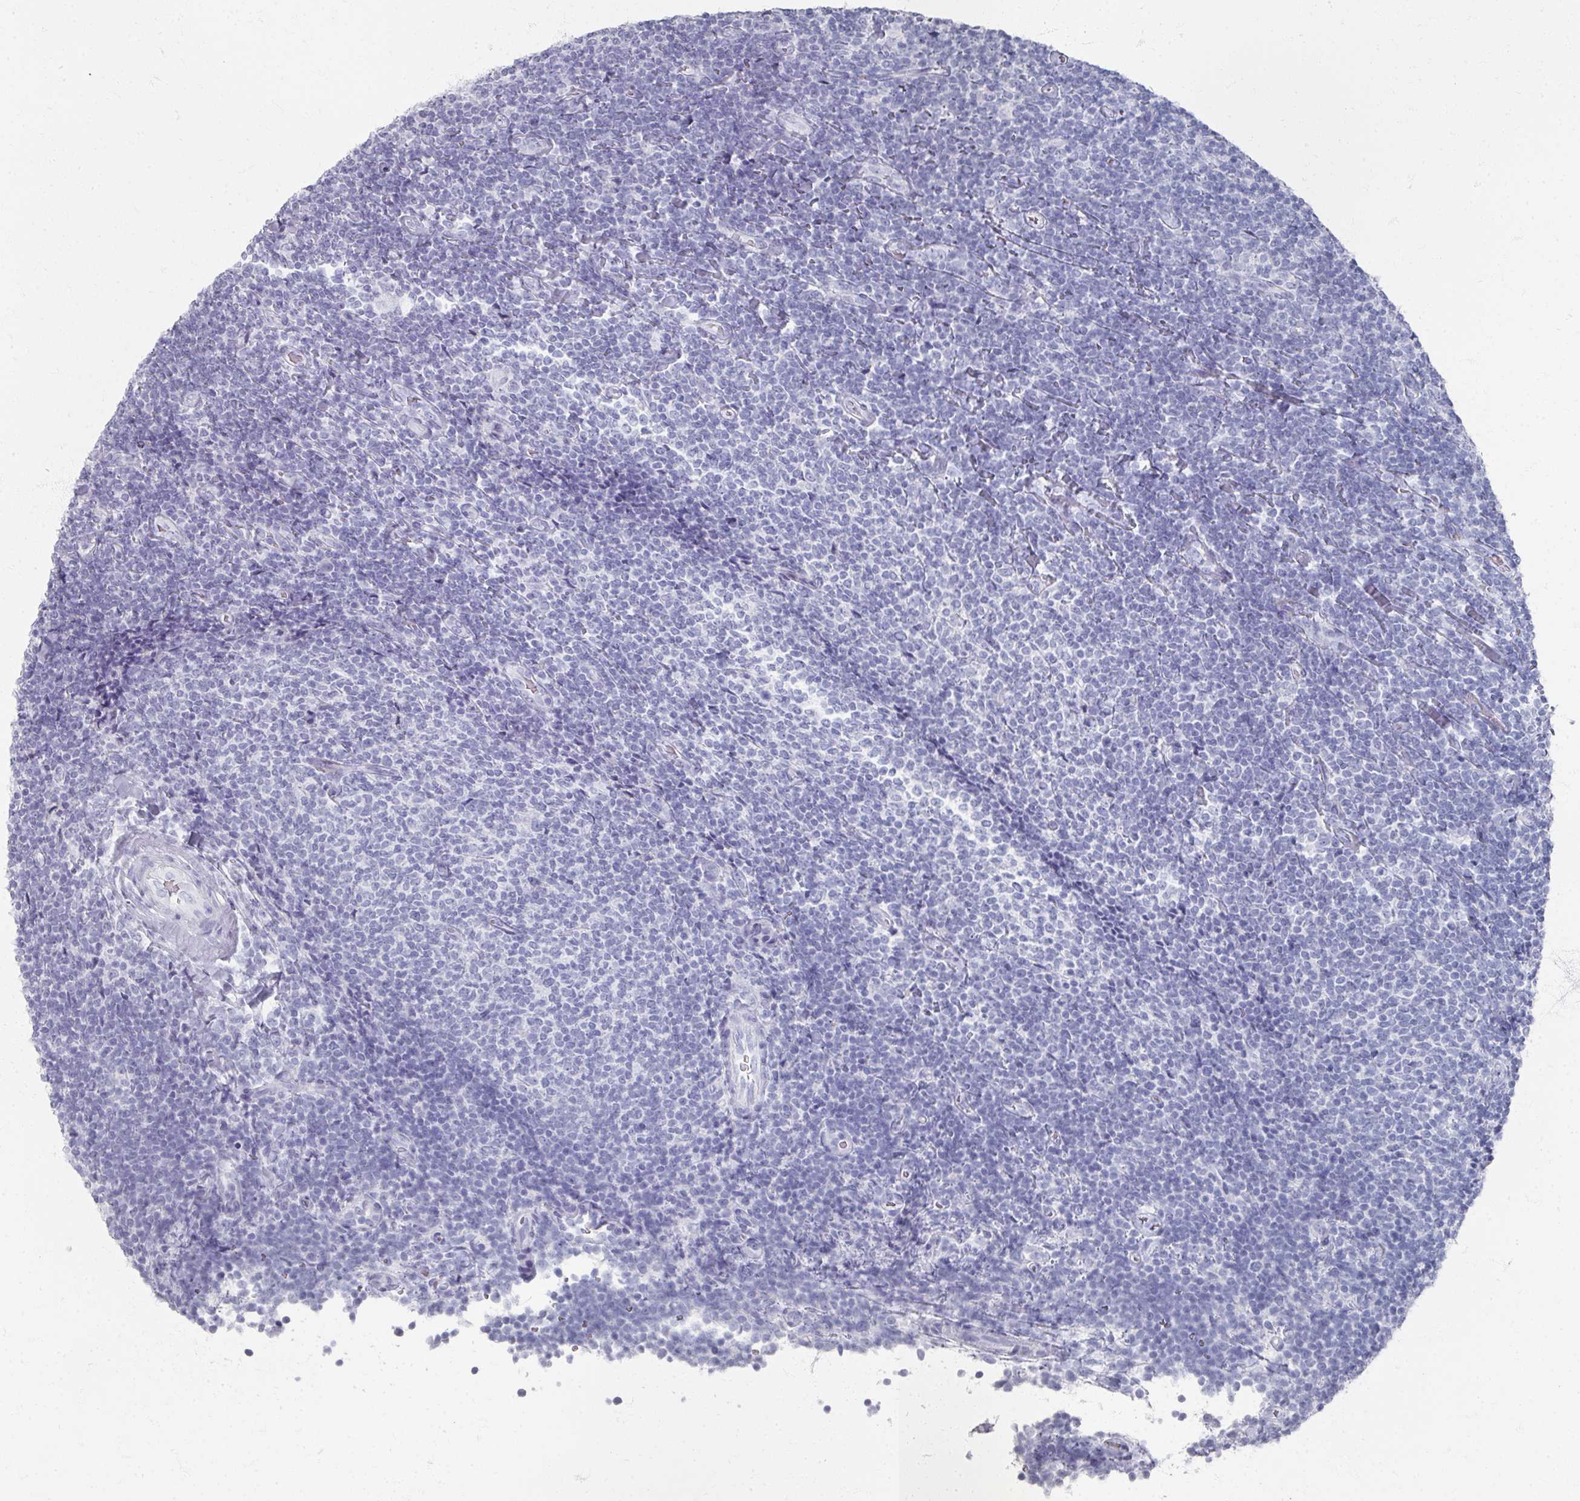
{"staining": {"intensity": "negative", "quantity": "none", "location": "none"}, "tissue": "lymphoma", "cell_type": "Tumor cells", "image_type": "cancer", "snomed": [{"axis": "morphology", "description": "Malignant lymphoma, non-Hodgkin's type, Low grade"}, {"axis": "topography", "description": "Lymph node"}], "caption": "Immunohistochemical staining of malignant lymphoma, non-Hodgkin's type (low-grade) reveals no significant positivity in tumor cells.", "gene": "PSKH1", "patient": {"sex": "male", "age": 52}}